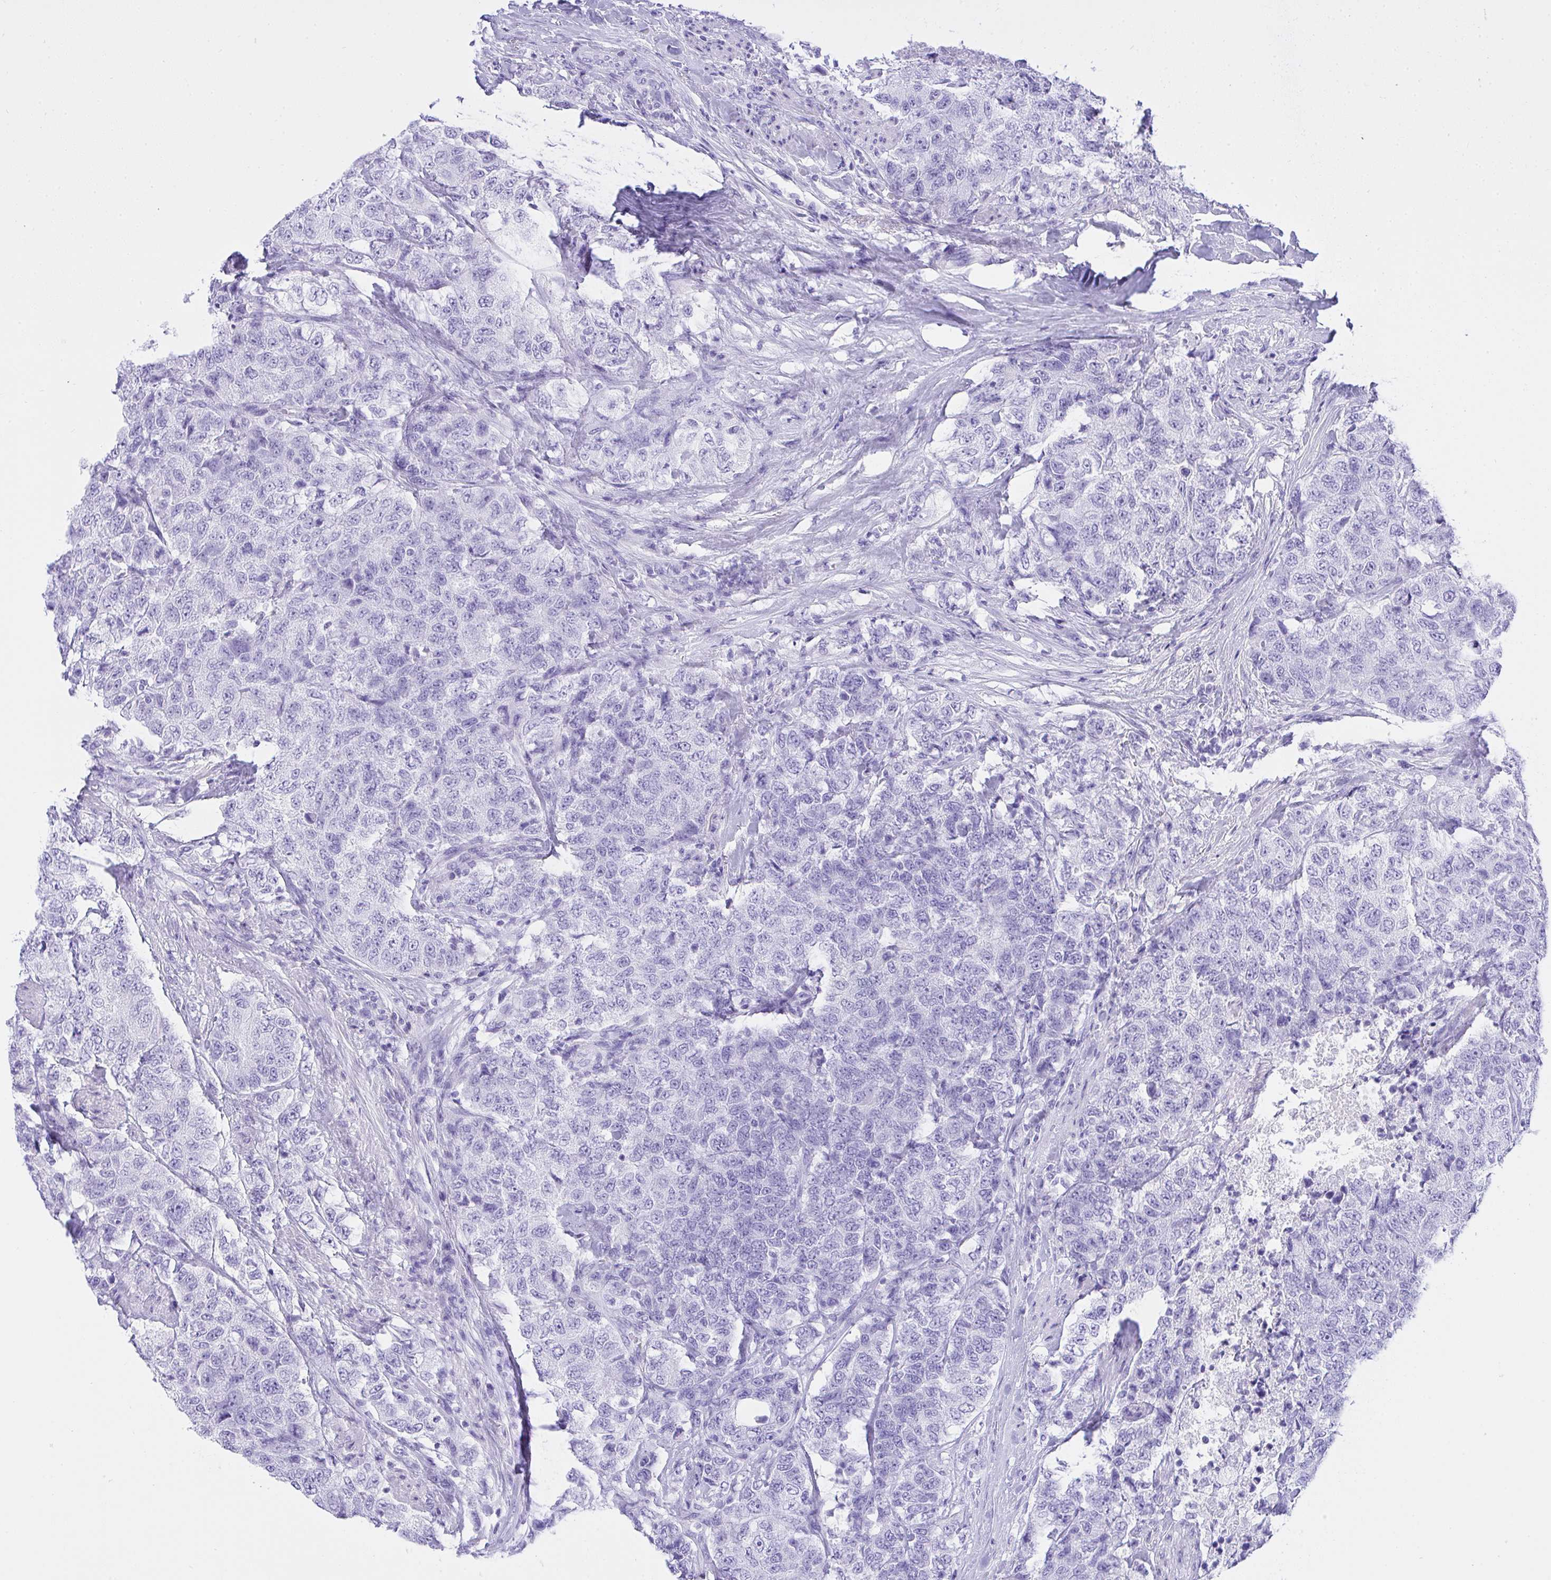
{"staining": {"intensity": "negative", "quantity": "none", "location": "none"}, "tissue": "urothelial cancer", "cell_type": "Tumor cells", "image_type": "cancer", "snomed": [{"axis": "morphology", "description": "Urothelial carcinoma, High grade"}, {"axis": "topography", "description": "Urinary bladder"}], "caption": "Immunohistochemical staining of human high-grade urothelial carcinoma reveals no significant positivity in tumor cells. (Stains: DAB immunohistochemistry (IHC) with hematoxylin counter stain, Microscopy: brightfield microscopy at high magnification).", "gene": "AKR1D1", "patient": {"sex": "female", "age": 78}}